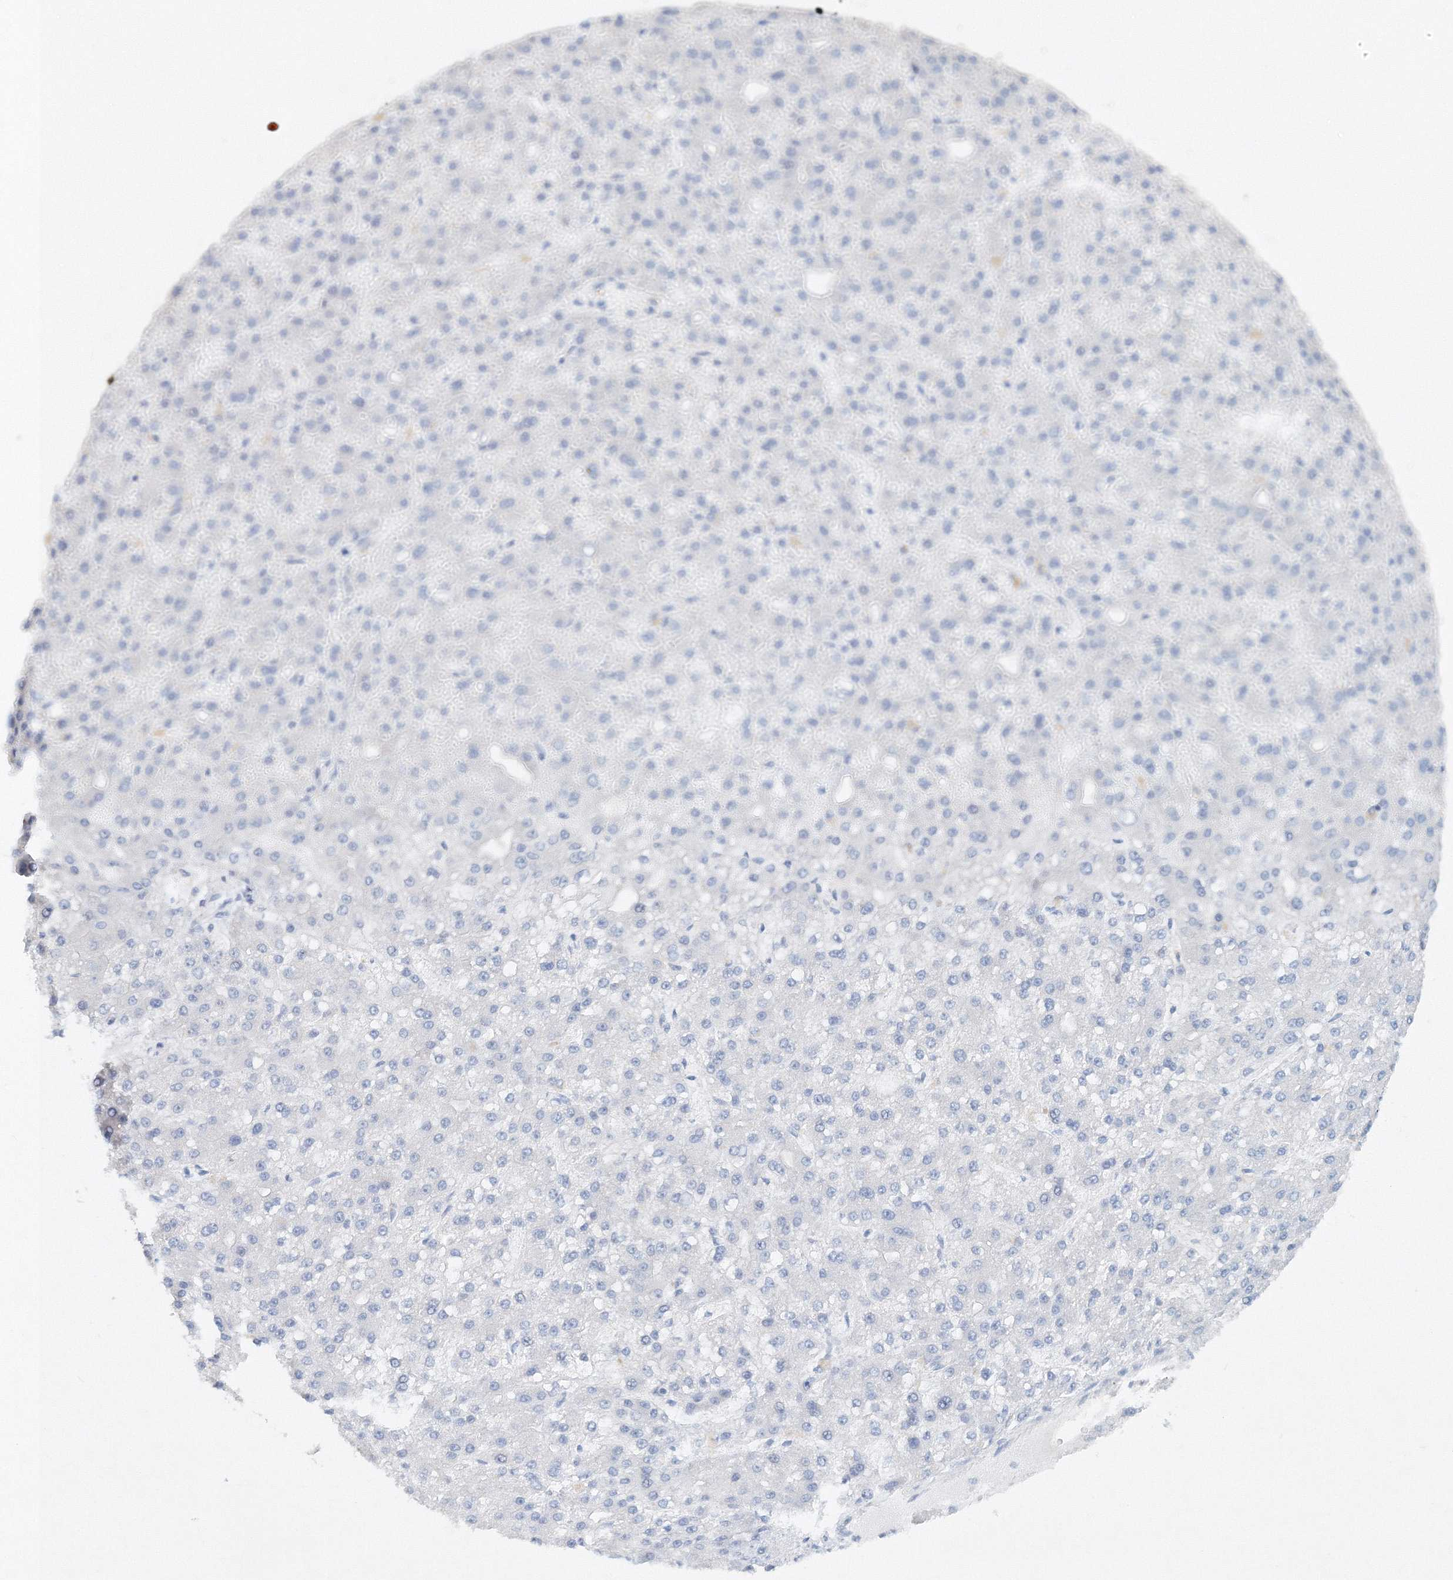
{"staining": {"intensity": "negative", "quantity": "none", "location": "none"}, "tissue": "liver cancer", "cell_type": "Tumor cells", "image_type": "cancer", "snomed": [{"axis": "morphology", "description": "Carcinoma, Hepatocellular, NOS"}, {"axis": "topography", "description": "Liver"}], "caption": "There is no significant staining in tumor cells of liver hepatocellular carcinoma.", "gene": "SH3BP5", "patient": {"sex": "male", "age": 67}}